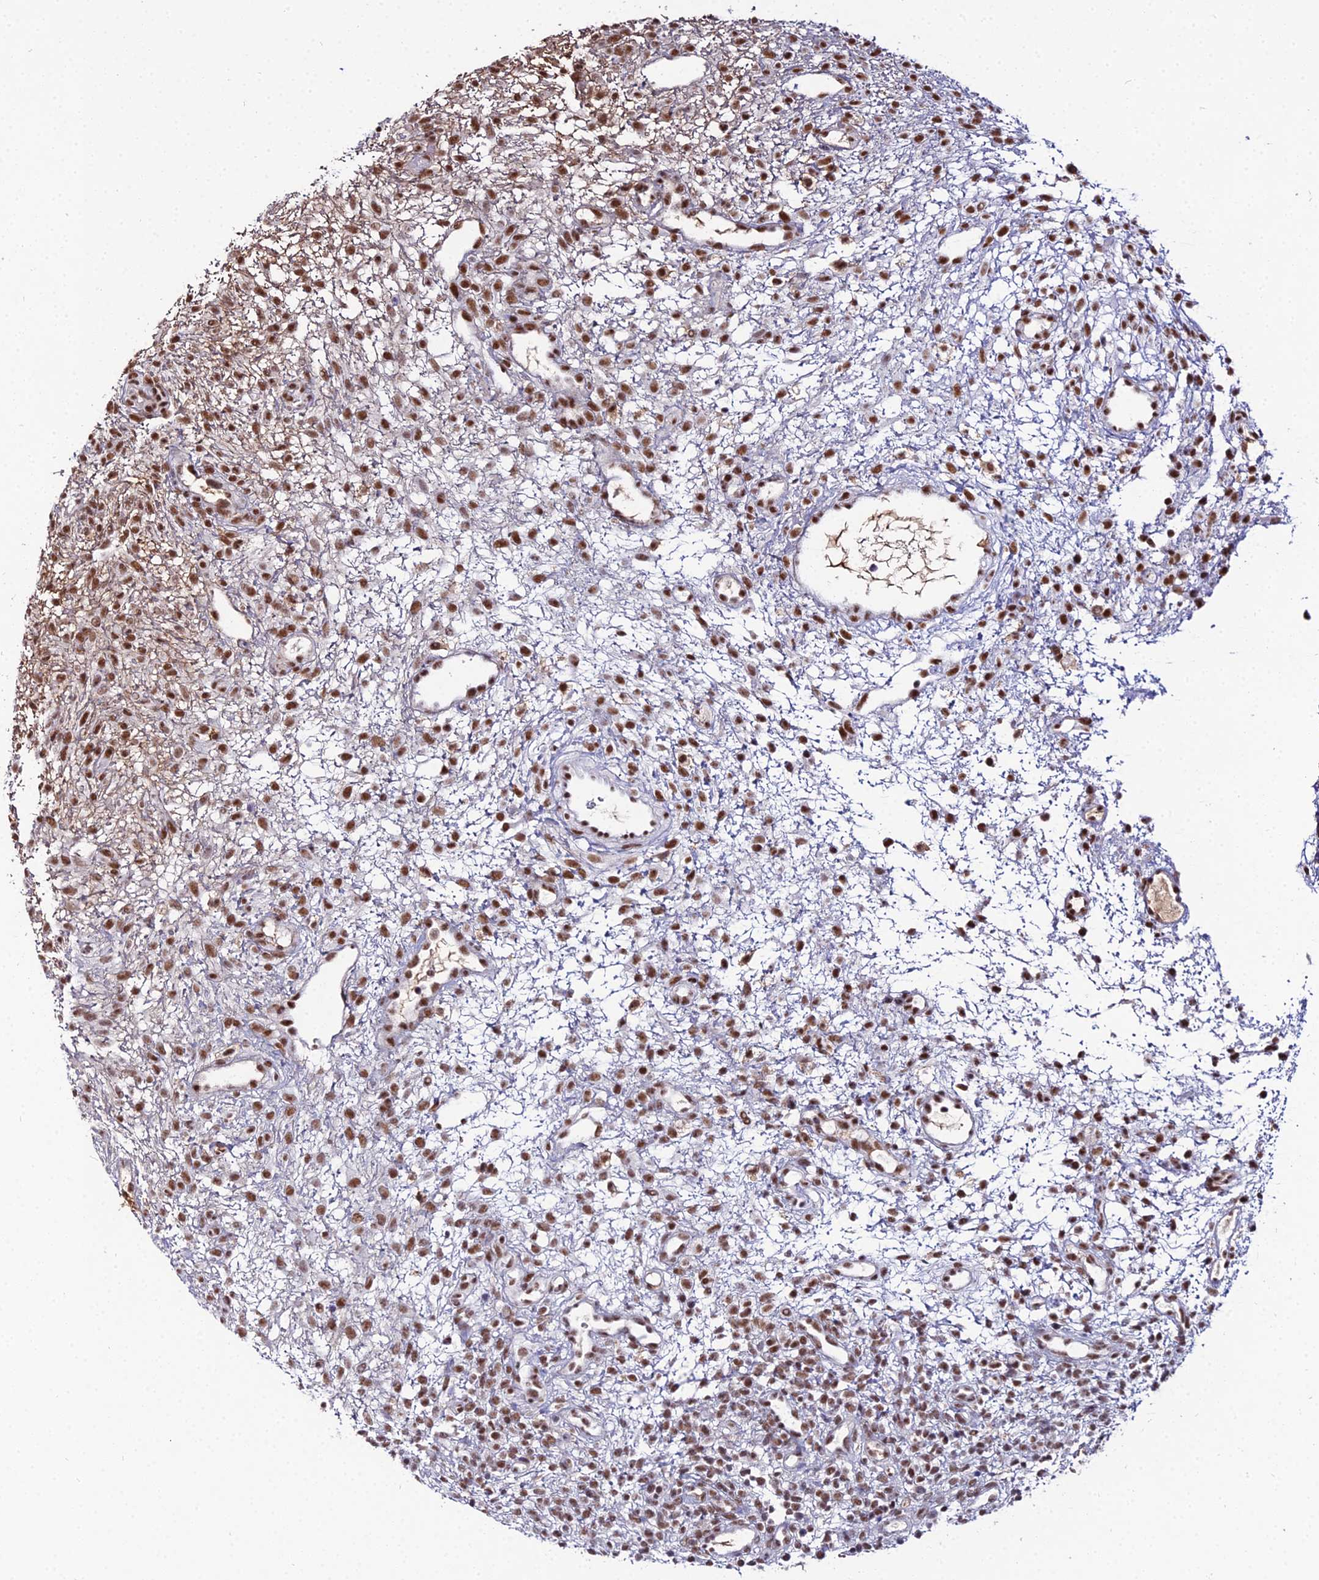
{"staining": {"intensity": "moderate", "quantity": "25%-75%", "location": "nuclear"}, "tissue": "ovary", "cell_type": "Ovarian stroma cells", "image_type": "normal", "snomed": [{"axis": "morphology", "description": "Normal tissue, NOS"}, {"axis": "morphology", "description": "Cyst, NOS"}, {"axis": "topography", "description": "Ovary"}], "caption": "Immunohistochemical staining of normal ovary reveals medium levels of moderate nuclear expression in about 25%-75% of ovarian stroma cells.", "gene": "RBM12", "patient": {"sex": "female", "age": 18}}